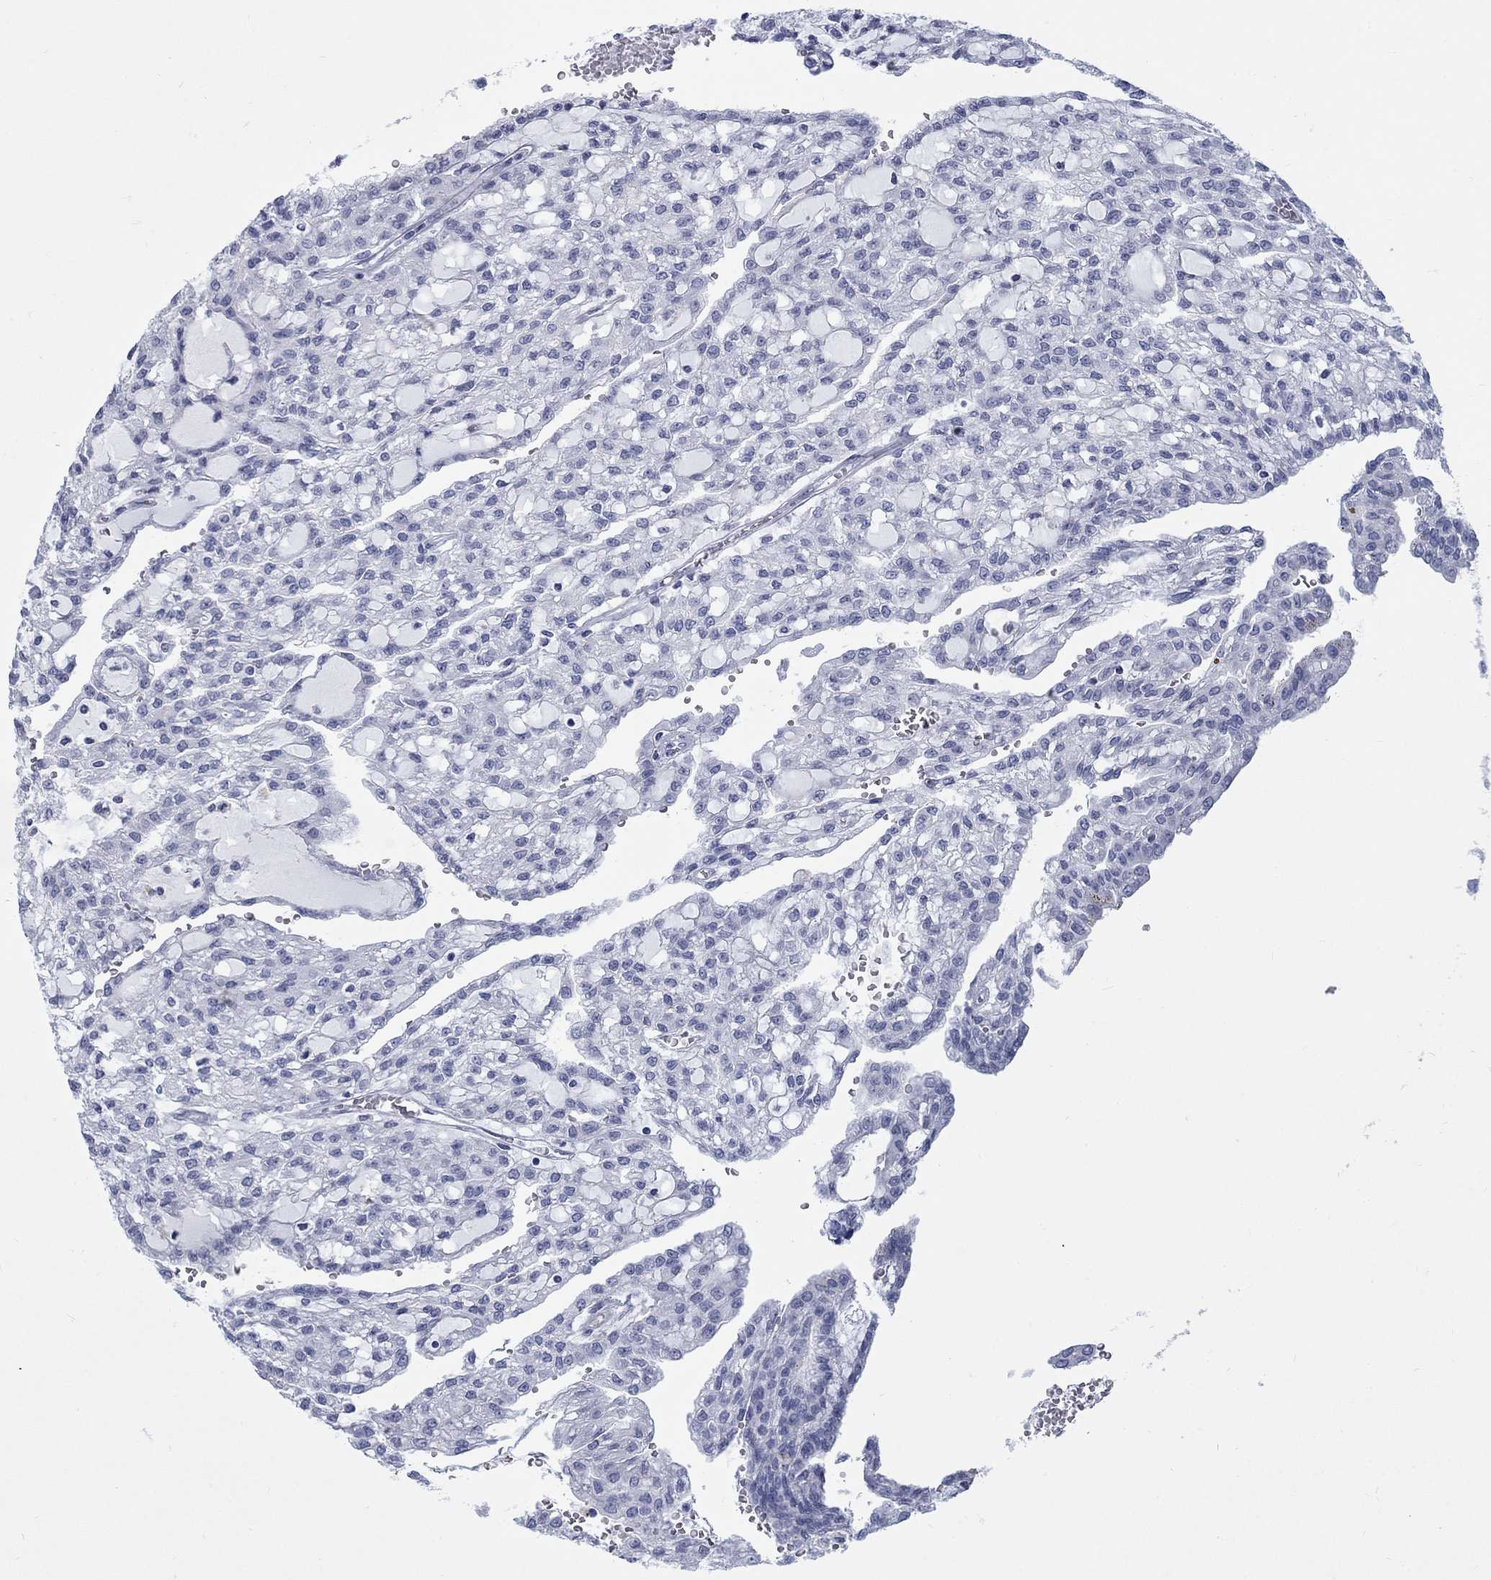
{"staining": {"intensity": "negative", "quantity": "none", "location": "none"}, "tissue": "renal cancer", "cell_type": "Tumor cells", "image_type": "cancer", "snomed": [{"axis": "morphology", "description": "Adenocarcinoma, NOS"}, {"axis": "topography", "description": "Kidney"}], "caption": "Renal cancer (adenocarcinoma) was stained to show a protein in brown. There is no significant positivity in tumor cells.", "gene": "RFTN2", "patient": {"sex": "male", "age": 63}}